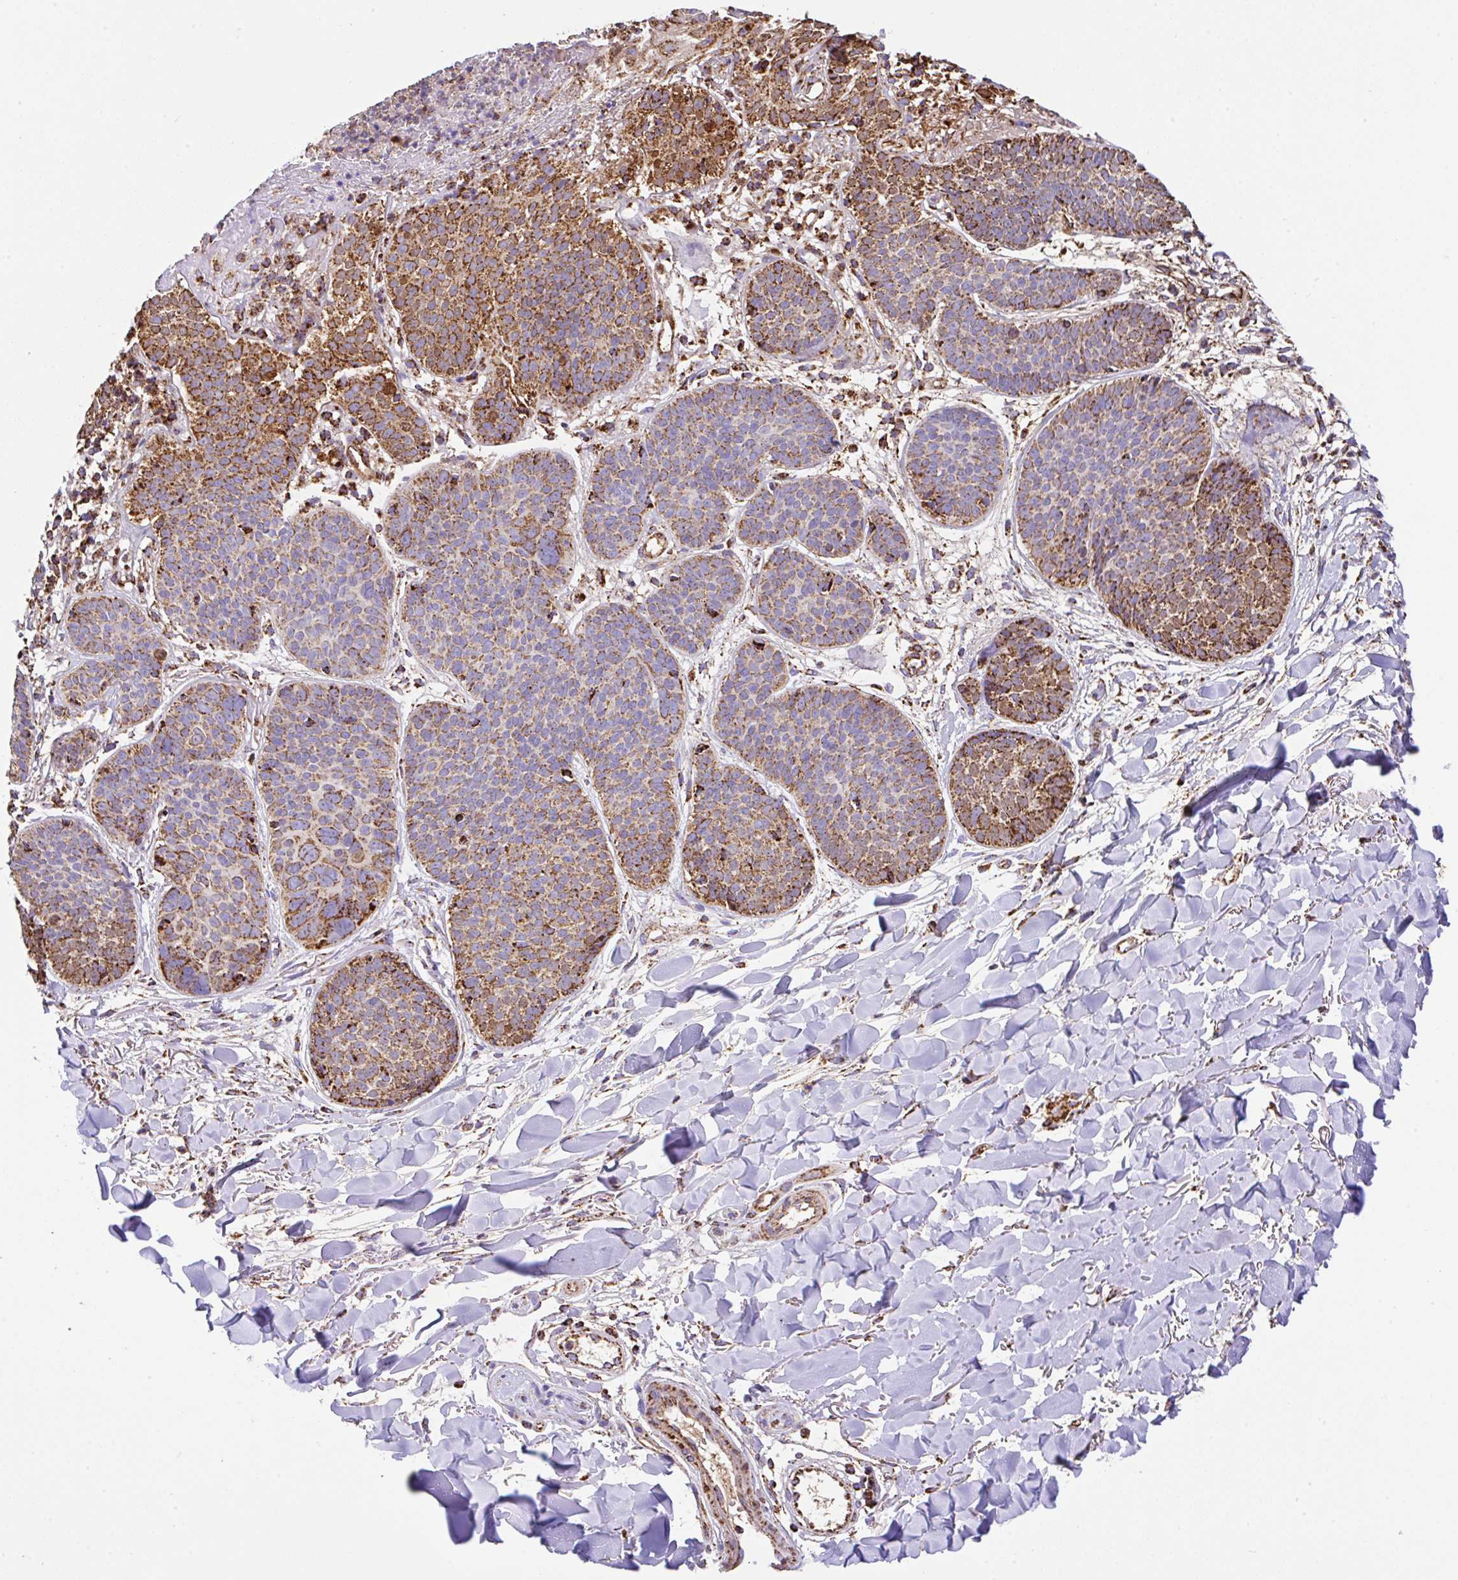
{"staining": {"intensity": "strong", "quantity": ">75%", "location": "cytoplasmic/membranous"}, "tissue": "skin cancer", "cell_type": "Tumor cells", "image_type": "cancer", "snomed": [{"axis": "morphology", "description": "Basal cell carcinoma"}, {"axis": "topography", "description": "Skin"}, {"axis": "topography", "description": "Skin of neck"}, {"axis": "topography", "description": "Skin of shoulder"}, {"axis": "topography", "description": "Skin of back"}], "caption": "About >75% of tumor cells in human skin cancer display strong cytoplasmic/membranous protein expression as visualized by brown immunohistochemical staining.", "gene": "ANKRD33B", "patient": {"sex": "male", "age": 80}}